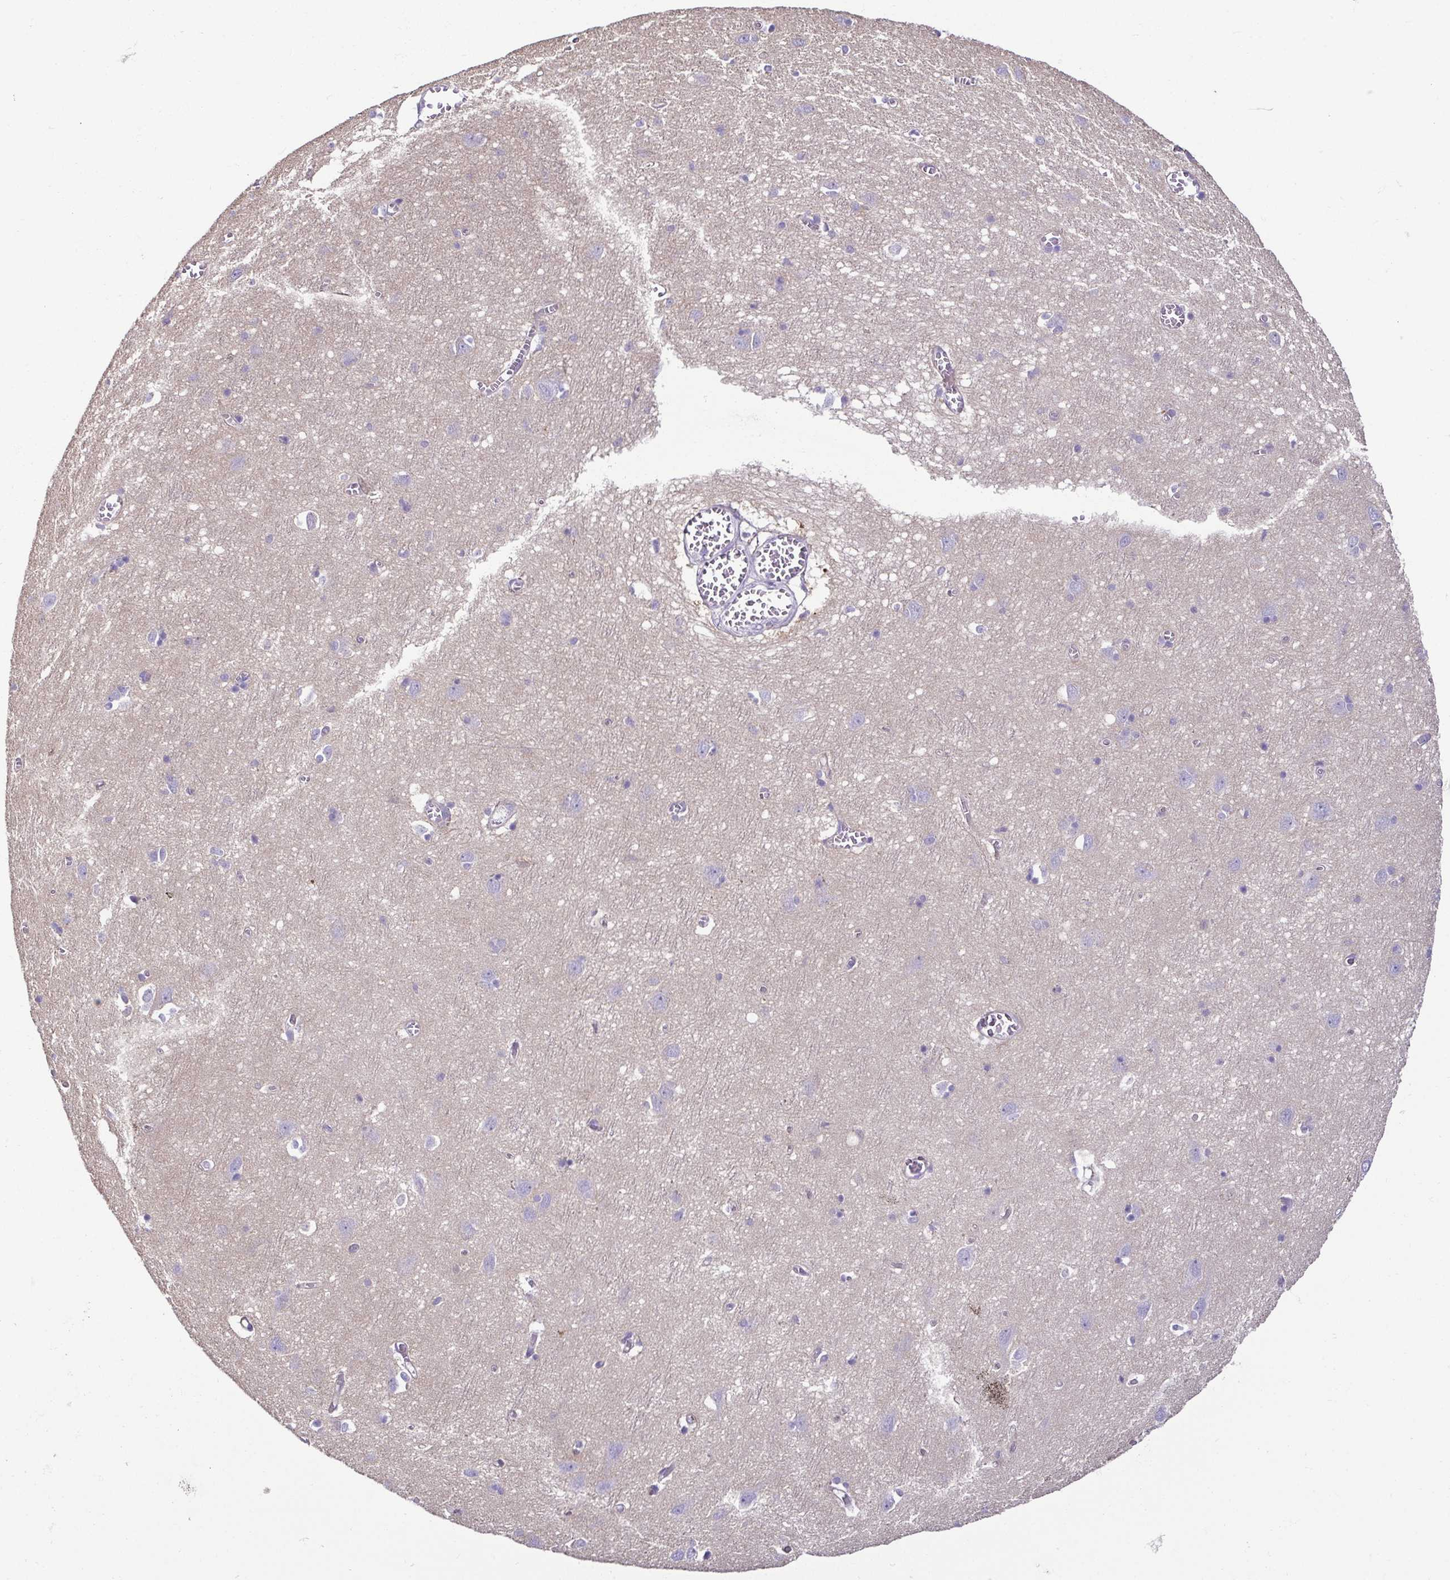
{"staining": {"intensity": "negative", "quantity": "none", "location": "none"}, "tissue": "cerebral cortex", "cell_type": "Endothelial cells", "image_type": "normal", "snomed": [{"axis": "morphology", "description": "Normal tissue, NOS"}, {"axis": "topography", "description": "Cerebral cortex"}], "caption": "Immunohistochemistry histopathology image of unremarkable cerebral cortex: human cerebral cortex stained with DAB (3,3'-diaminobenzidine) shows no significant protein expression in endothelial cells. (Stains: DAB IHC with hematoxylin counter stain, Microscopy: brightfield microscopy at high magnification).", "gene": "CASP14", "patient": {"sex": "male", "age": 70}}